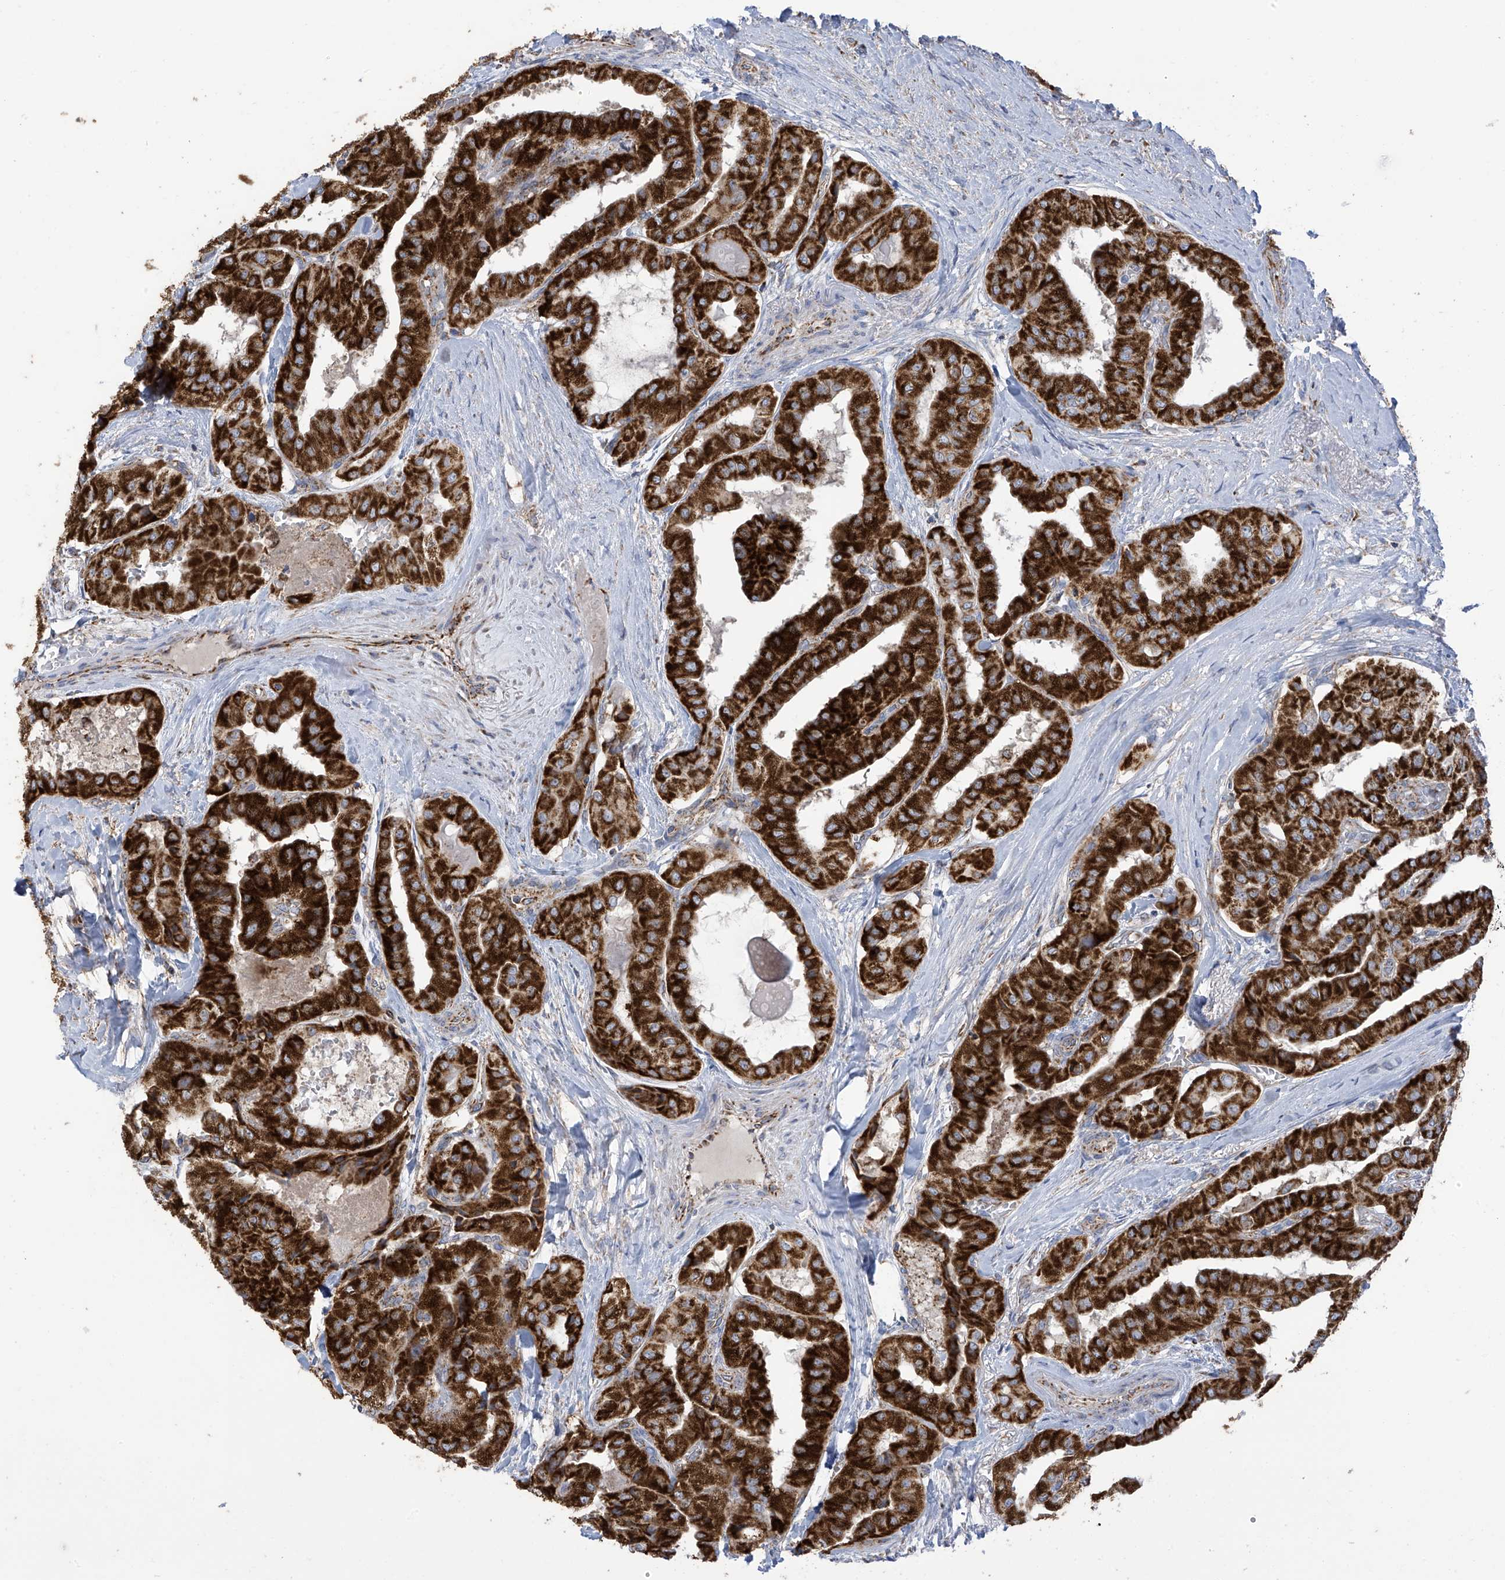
{"staining": {"intensity": "strong", "quantity": ">75%", "location": "cytoplasmic/membranous"}, "tissue": "thyroid cancer", "cell_type": "Tumor cells", "image_type": "cancer", "snomed": [{"axis": "morphology", "description": "Papillary adenocarcinoma, NOS"}, {"axis": "topography", "description": "Thyroid gland"}], "caption": "DAB immunohistochemical staining of human thyroid cancer exhibits strong cytoplasmic/membranous protein expression in about >75% of tumor cells.", "gene": "PNPT1", "patient": {"sex": "female", "age": 59}}